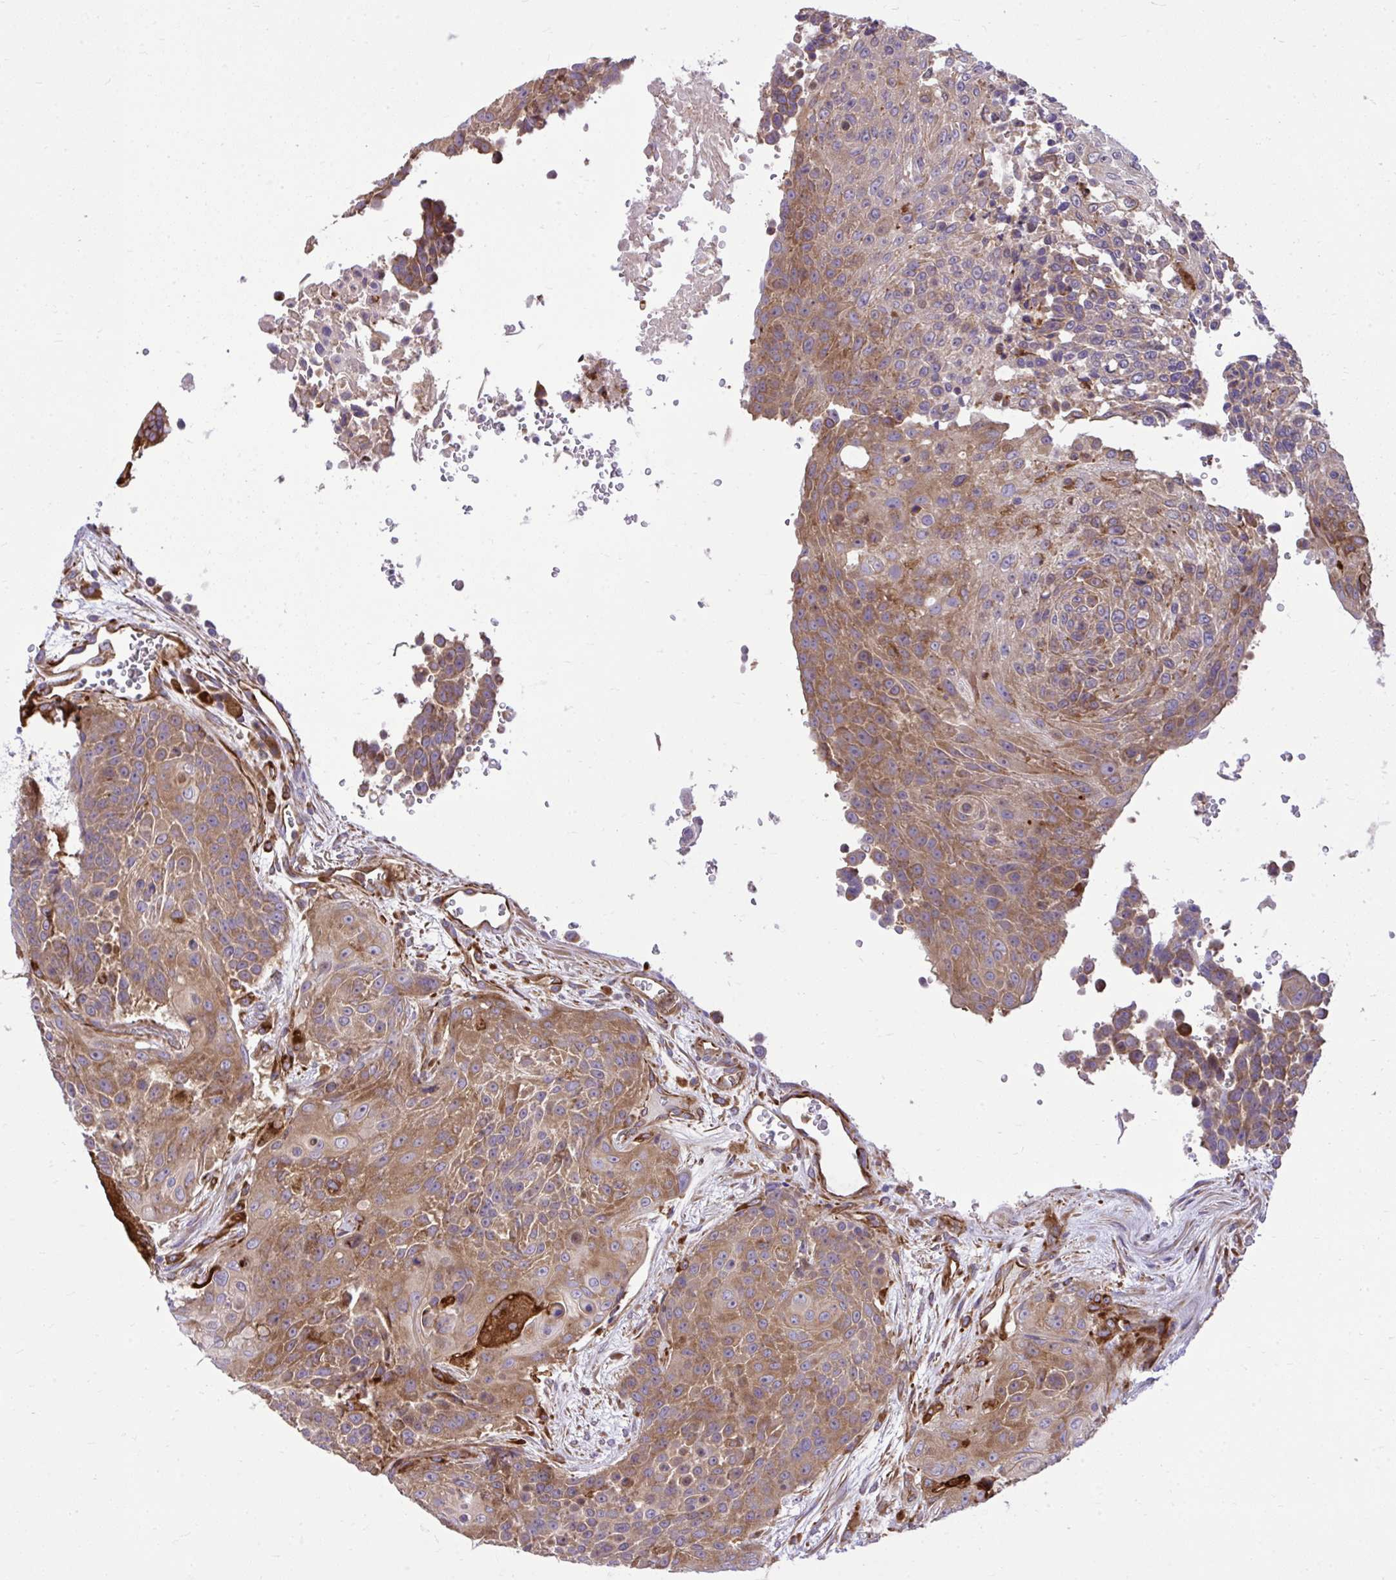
{"staining": {"intensity": "weak", "quantity": "25%-75%", "location": "cytoplasmic/membranous"}, "tissue": "urothelial cancer", "cell_type": "Tumor cells", "image_type": "cancer", "snomed": [{"axis": "morphology", "description": "Urothelial carcinoma, High grade"}, {"axis": "topography", "description": "Urinary bladder"}], "caption": "This is an image of immunohistochemistry staining of urothelial cancer, which shows weak expression in the cytoplasmic/membranous of tumor cells.", "gene": "PAIP2", "patient": {"sex": "female", "age": 63}}